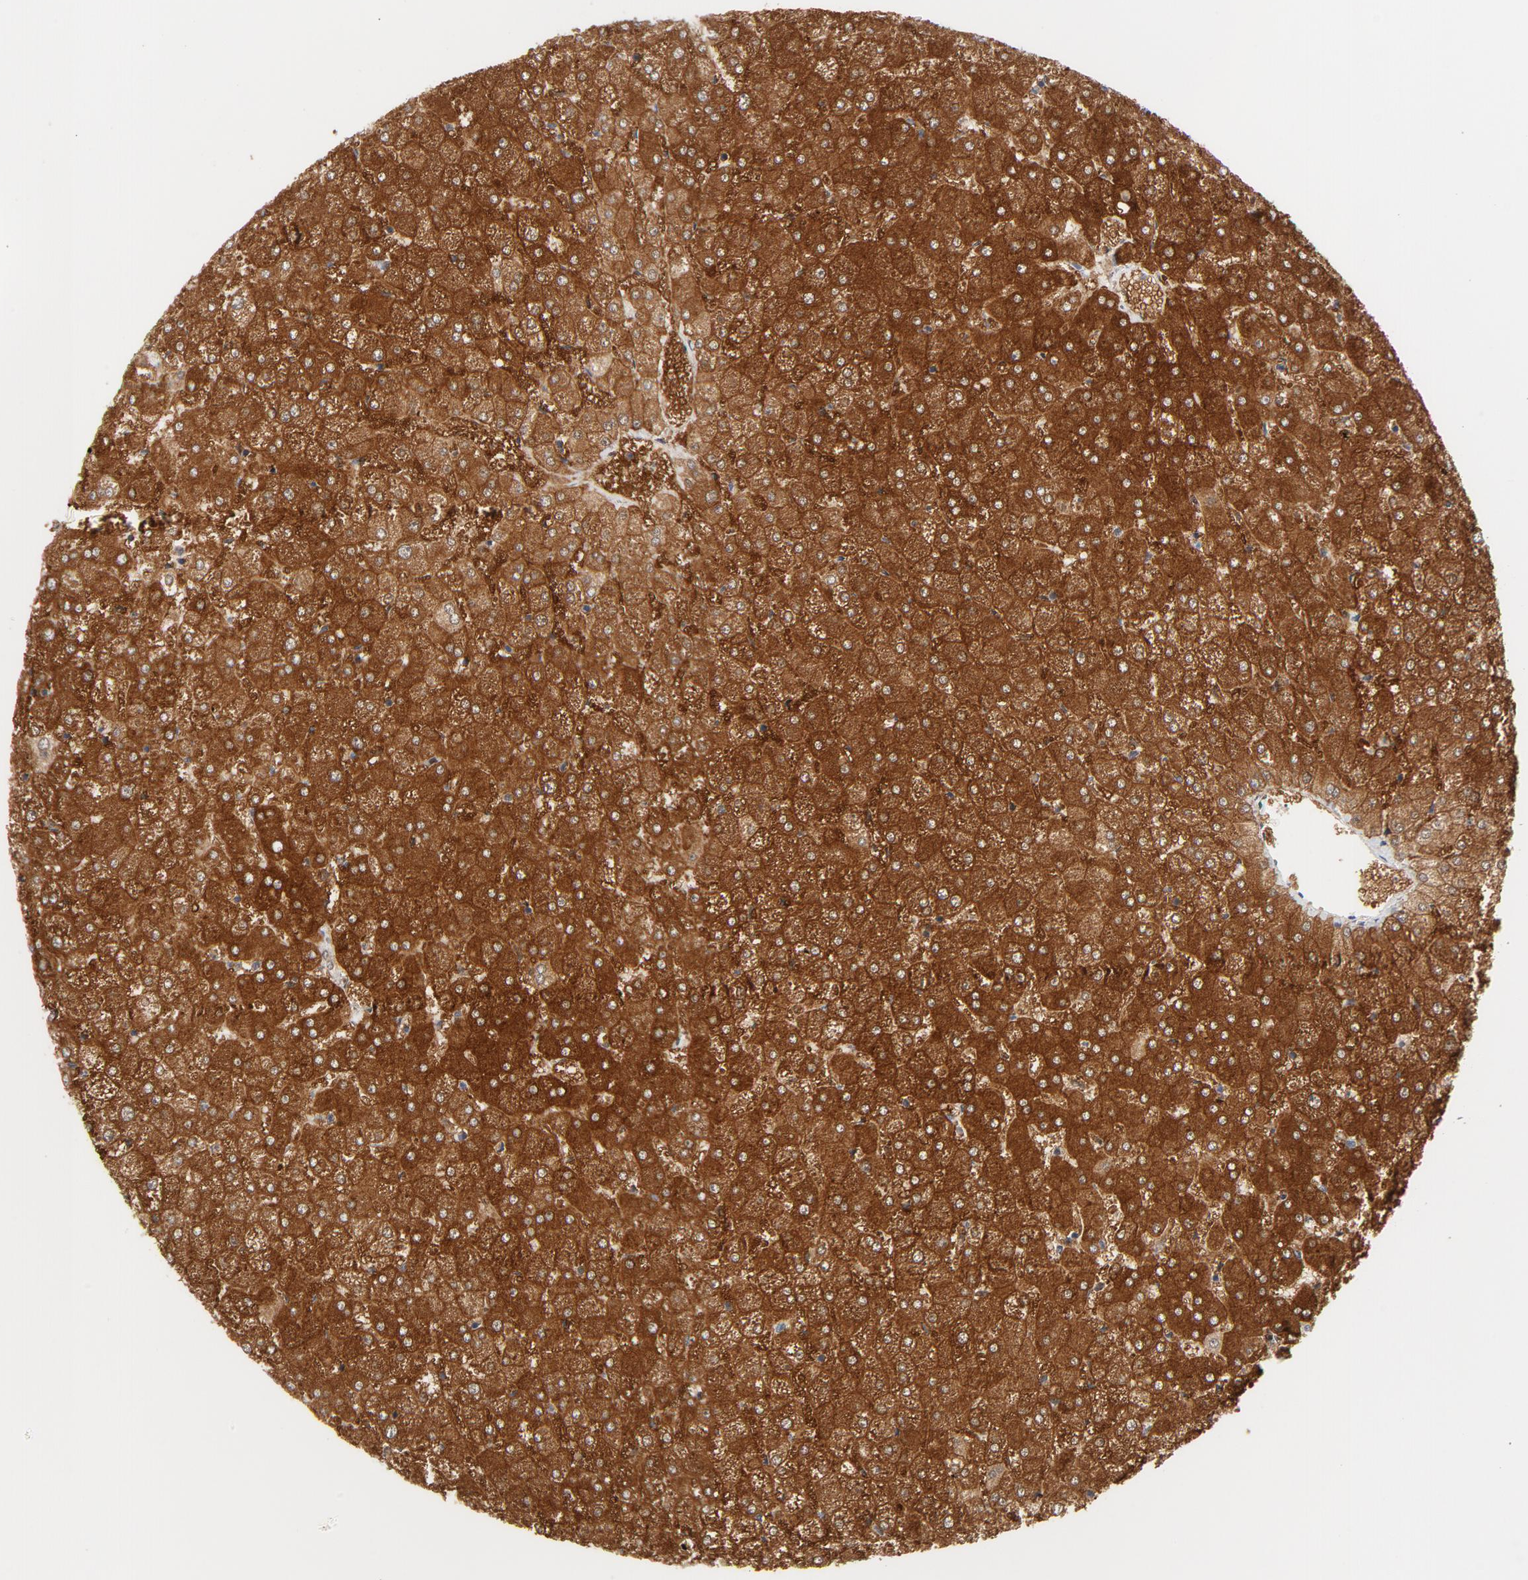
{"staining": {"intensity": "moderate", "quantity": ">75%", "location": "cytoplasmic/membranous"}, "tissue": "liver", "cell_type": "Cholangiocytes", "image_type": "normal", "snomed": [{"axis": "morphology", "description": "Normal tissue, NOS"}, {"axis": "topography", "description": "Liver"}], "caption": "The immunohistochemical stain labels moderate cytoplasmic/membranous staining in cholangiocytes of benign liver. (brown staining indicates protein expression, while blue staining denotes nuclei).", "gene": "RAPGEF4", "patient": {"sex": "female", "age": 32}}